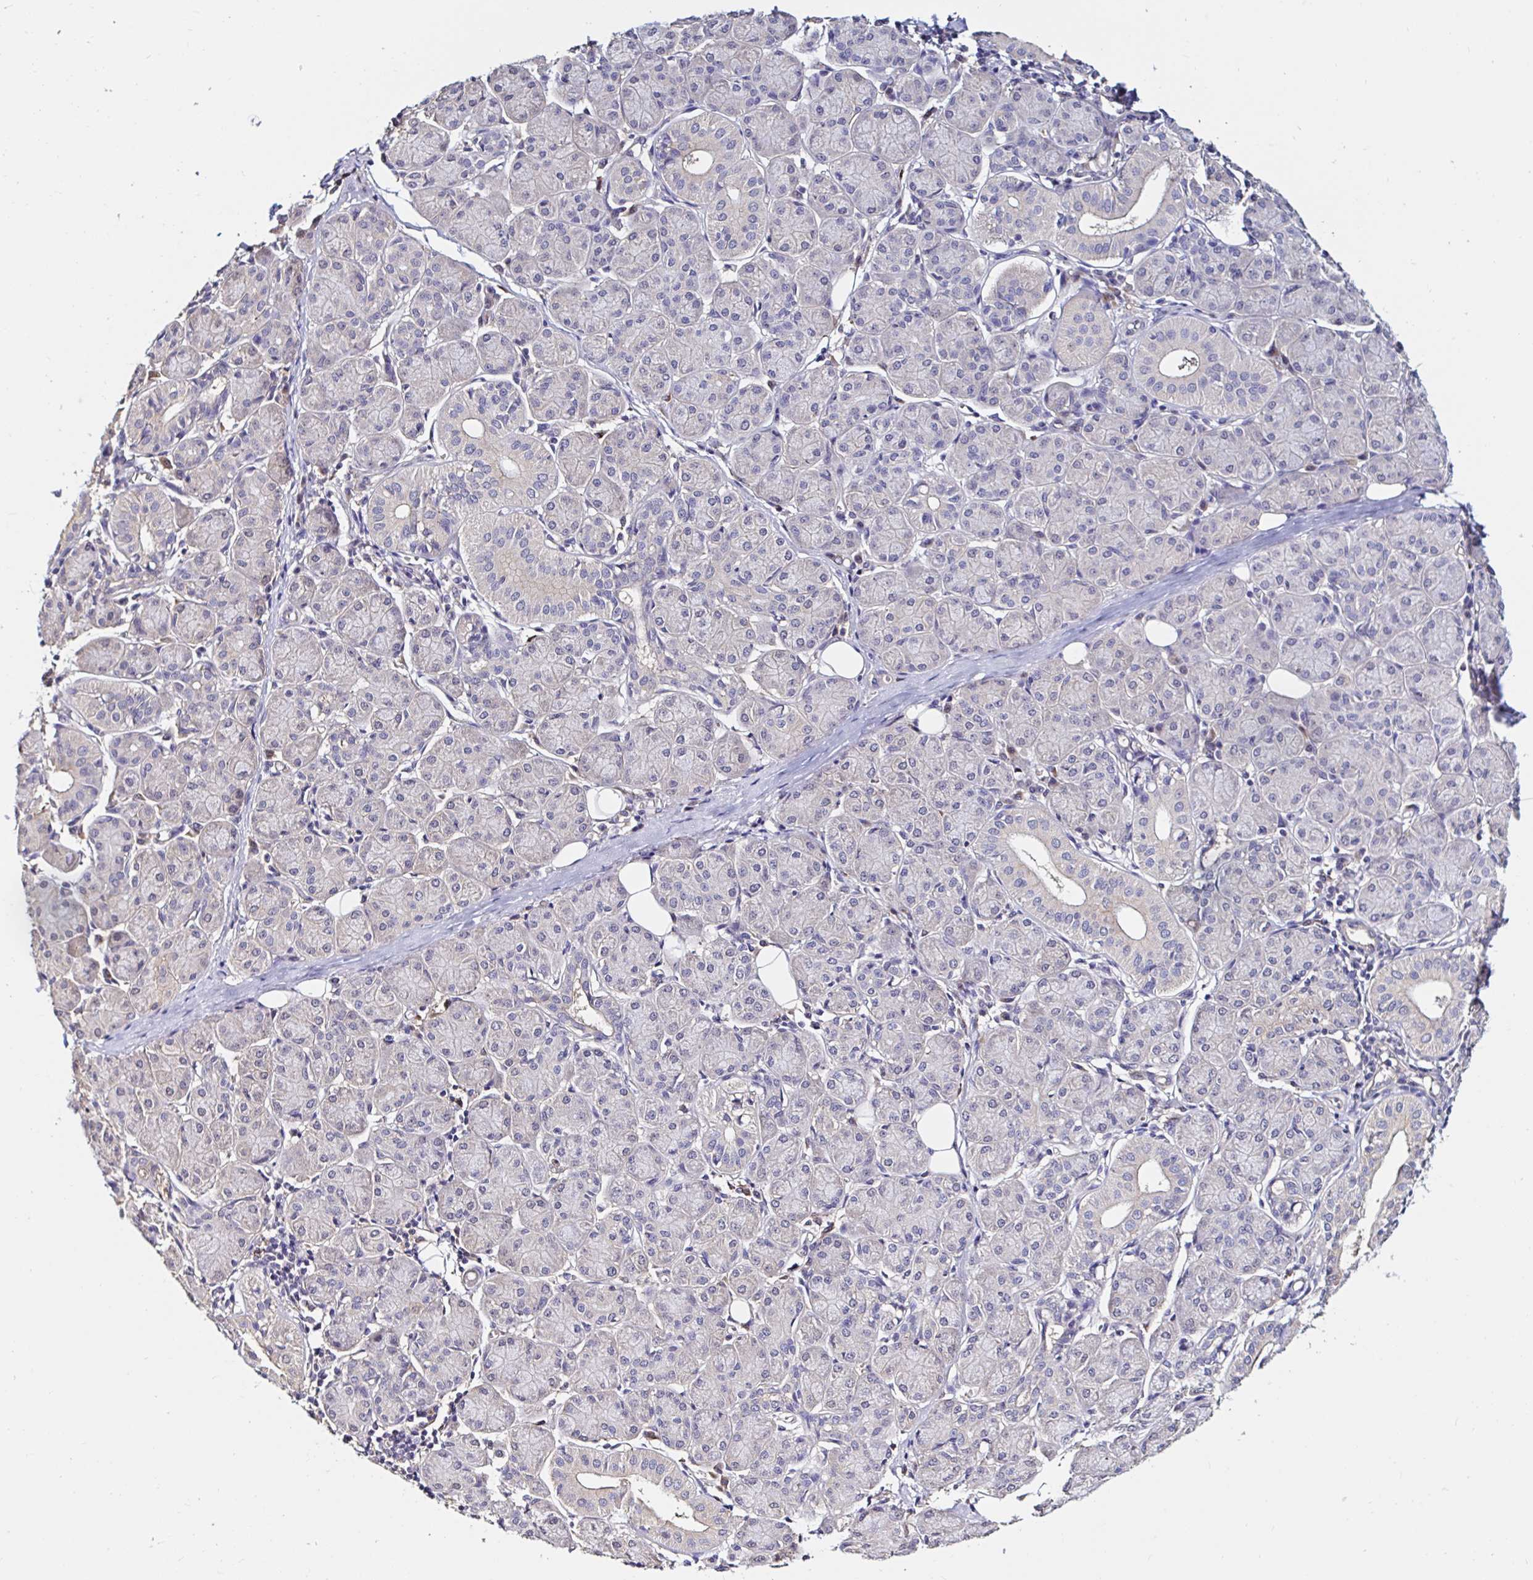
{"staining": {"intensity": "negative", "quantity": "none", "location": "none"}, "tissue": "salivary gland", "cell_type": "Glandular cells", "image_type": "normal", "snomed": [{"axis": "morphology", "description": "Normal tissue, NOS"}, {"axis": "morphology", "description": "Inflammation, NOS"}, {"axis": "topography", "description": "Lymph node"}, {"axis": "topography", "description": "Salivary gland"}], "caption": "Immunohistochemistry (IHC) image of normal salivary gland stained for a protein (brown), which reveals no staining in glandular cells. (Stains: DAB immunohistochemistry with hematoxylin counter stain, Microscopy: brightfield microscopy at high magnification).", "gene": "RSRP1", "patient": {"sex": "male", "age": 3}}